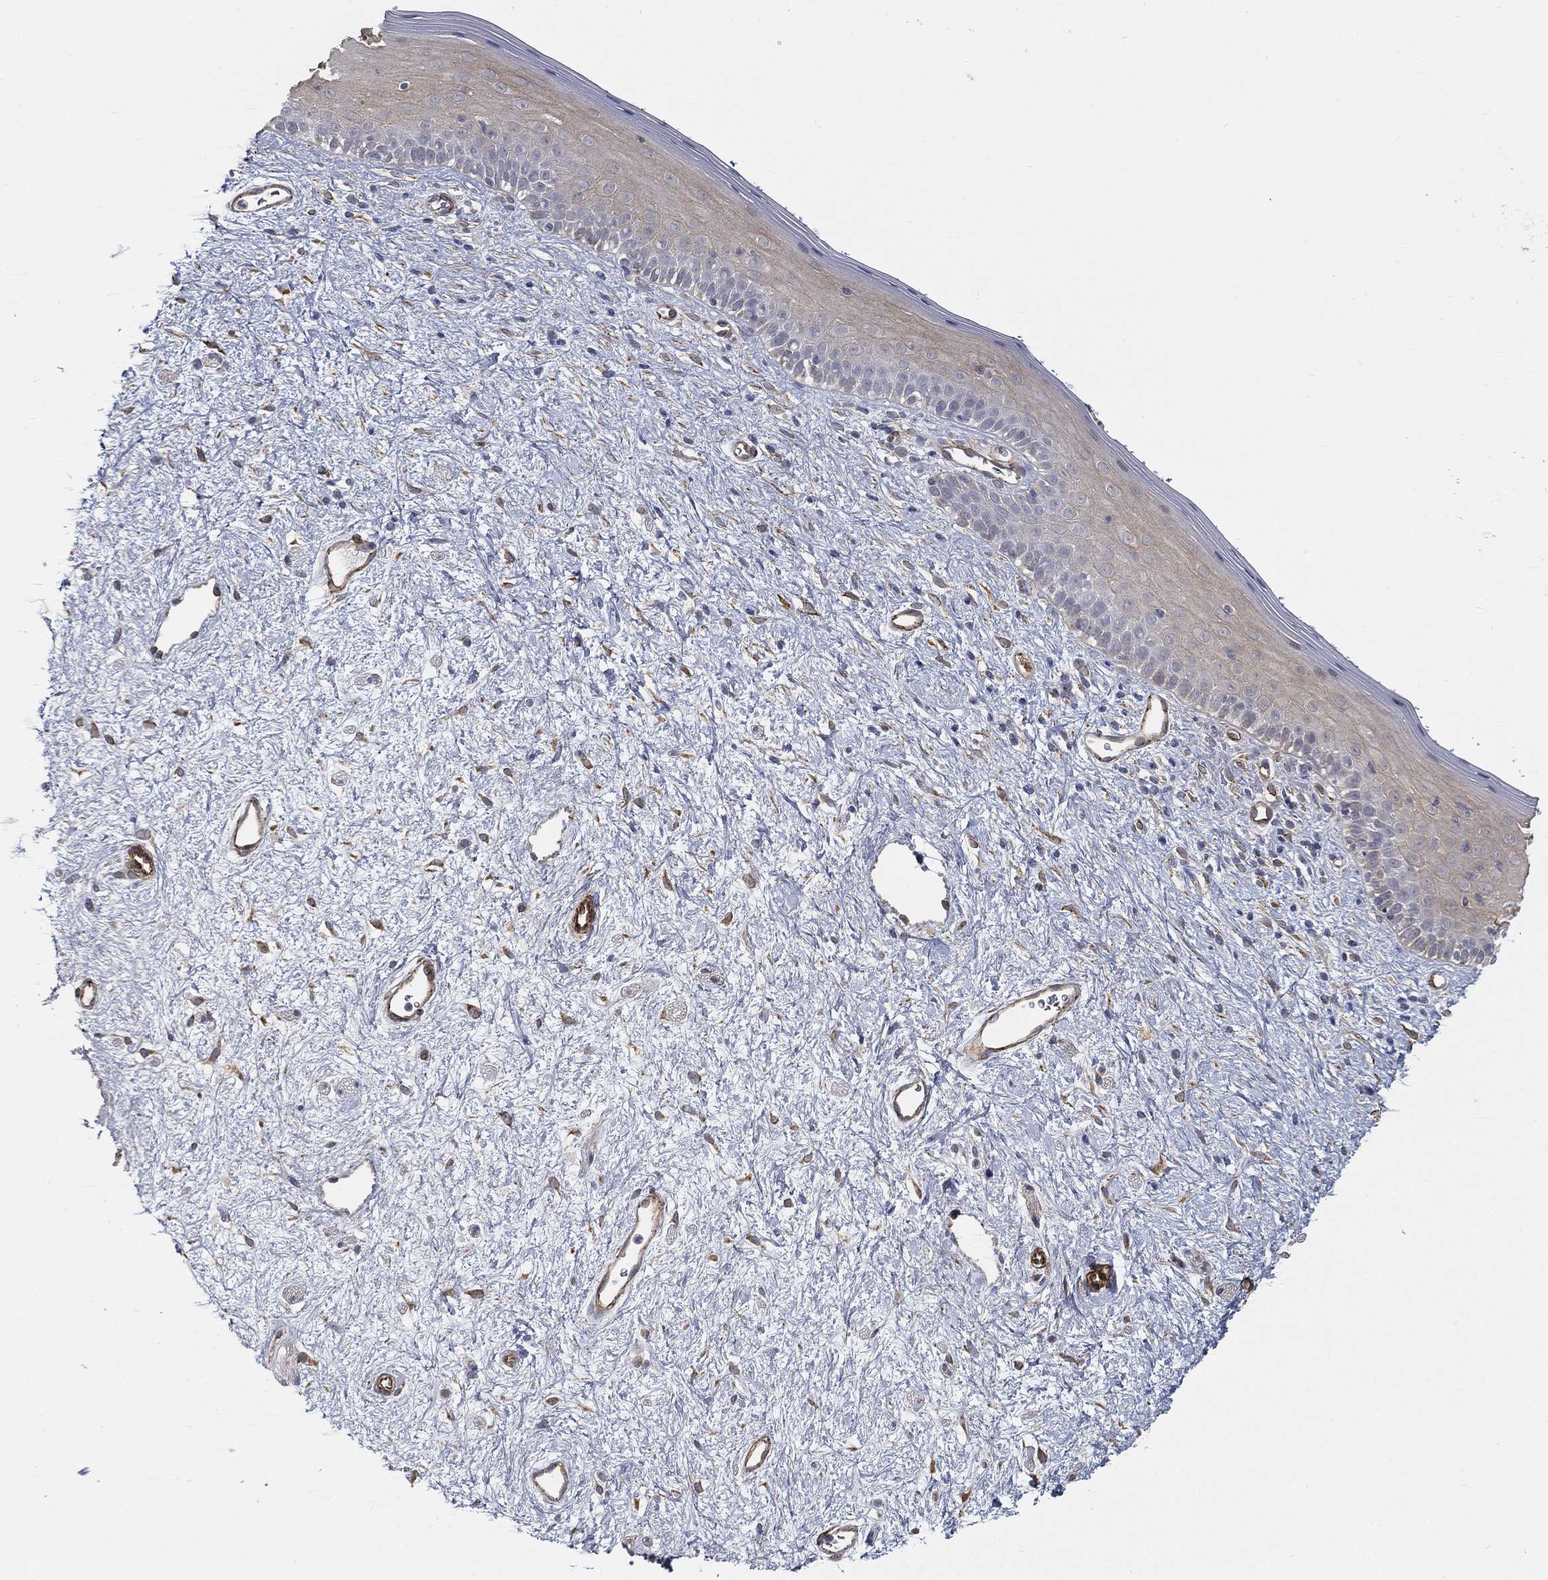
{"staining": {"intensity": "negative", "quantity": "none", "location": "none"}, "tissue": "vagina", "cell_type": "Squamous epithelial cells", "image_type": "normal", "snomed": [{"axis": "morphology", "description": "Normal tissue, NOS"}, {"axis": "topography", "description": "Vagina"}], "caption": "High power microscopy image of an immunohistochemistry histopathology image of normal vagina, revealing no significant expression in squamous epithelial cells.", "gene": "LRRC56", "patient": {"sex": "female", "age": 47}}